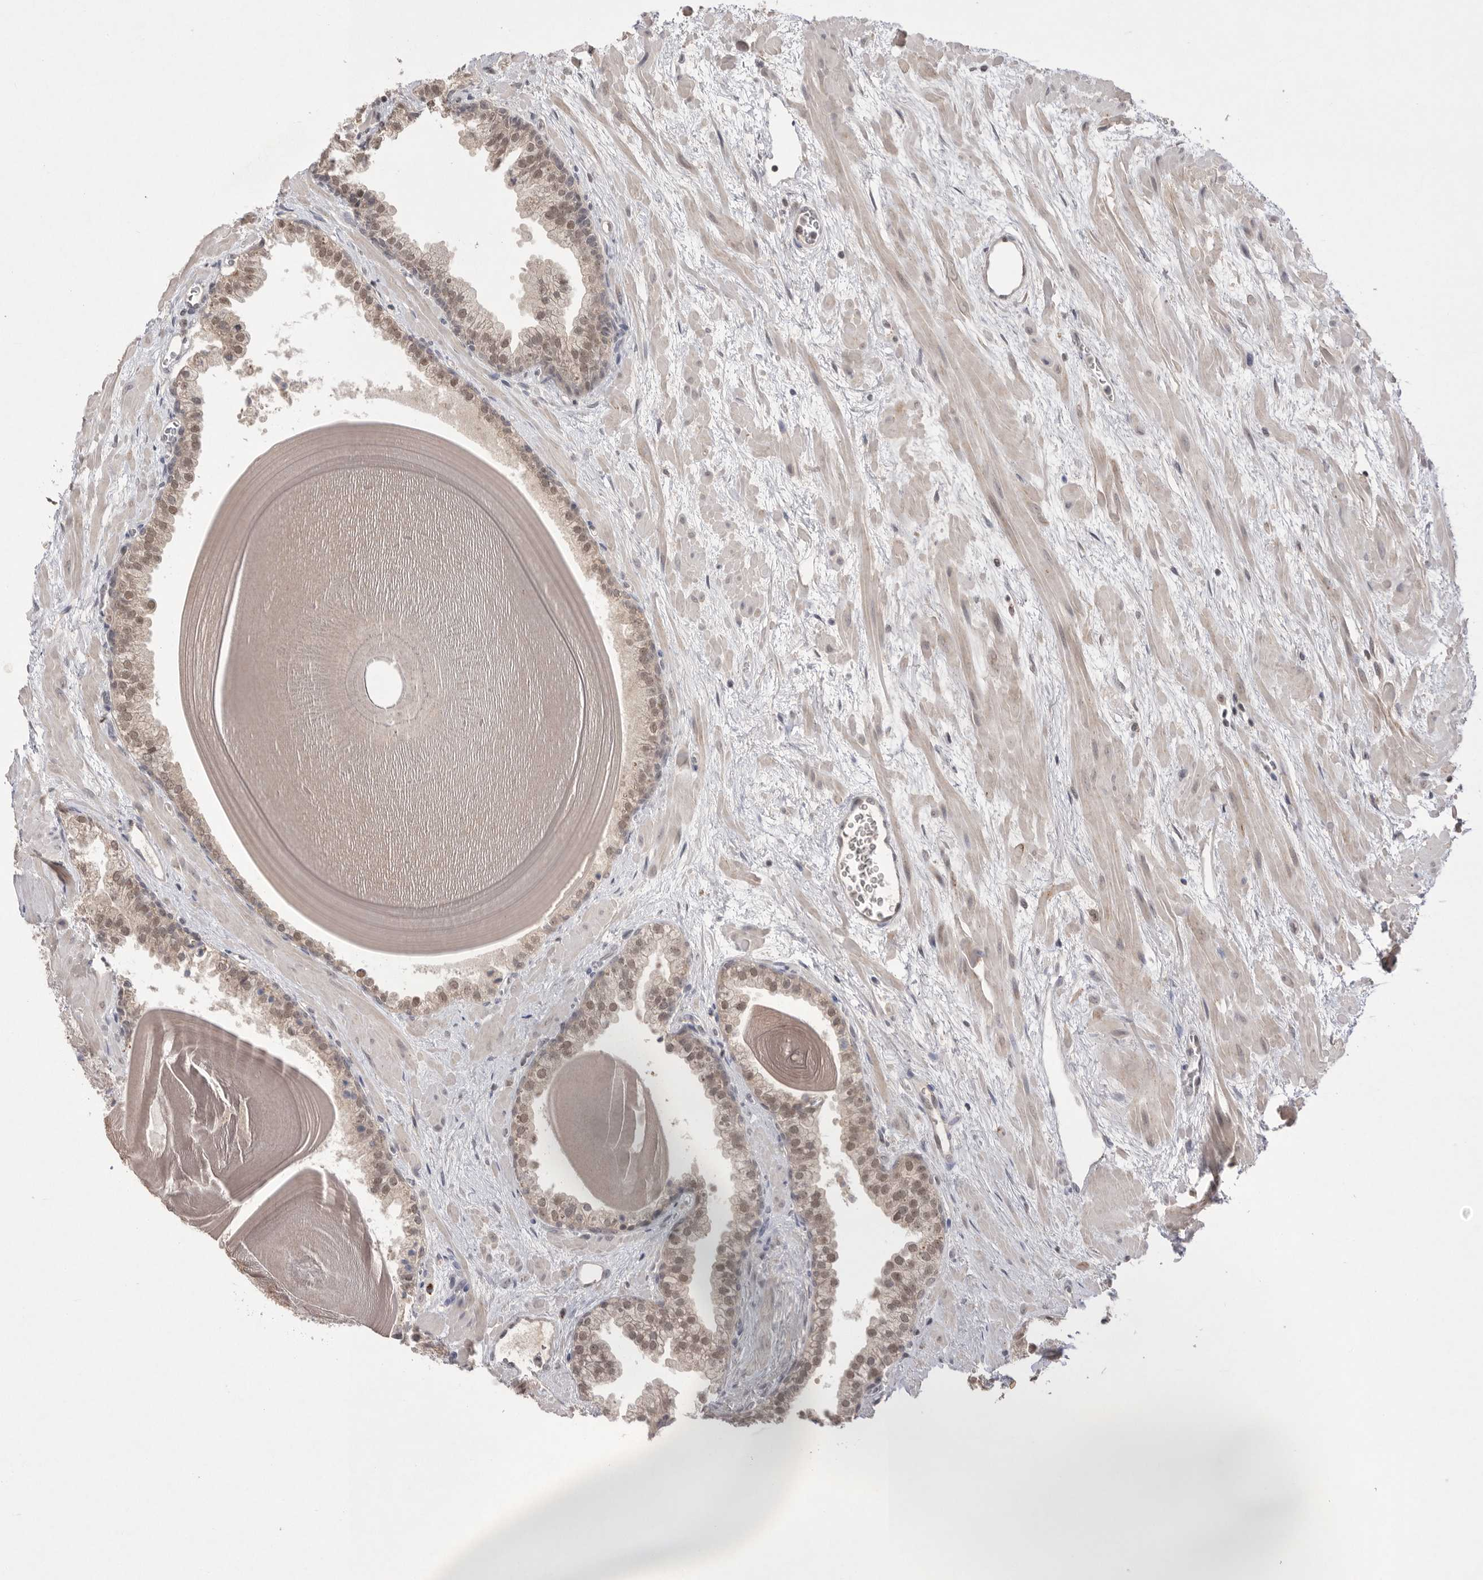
{"staining": {"intensity": "moderate", "quantity": "25%-75%", "location": "nuclear"}, "tissue": "prostate", "cell_type": "Glandular cells", "image_type": "normal", "snomed": [{"axis": "morphology", "description": "Normal tissue, NOS"}, {"axis": "topography", "description": "Prostate"}], "caption": "Moderate nuclear positivity for a protein is present in about 25%-75% of glandular cells of benign prostate using immunohistochemistry (IHC).", "gene": "HUS1", "patient": {"sex": "male", "age": 48}}